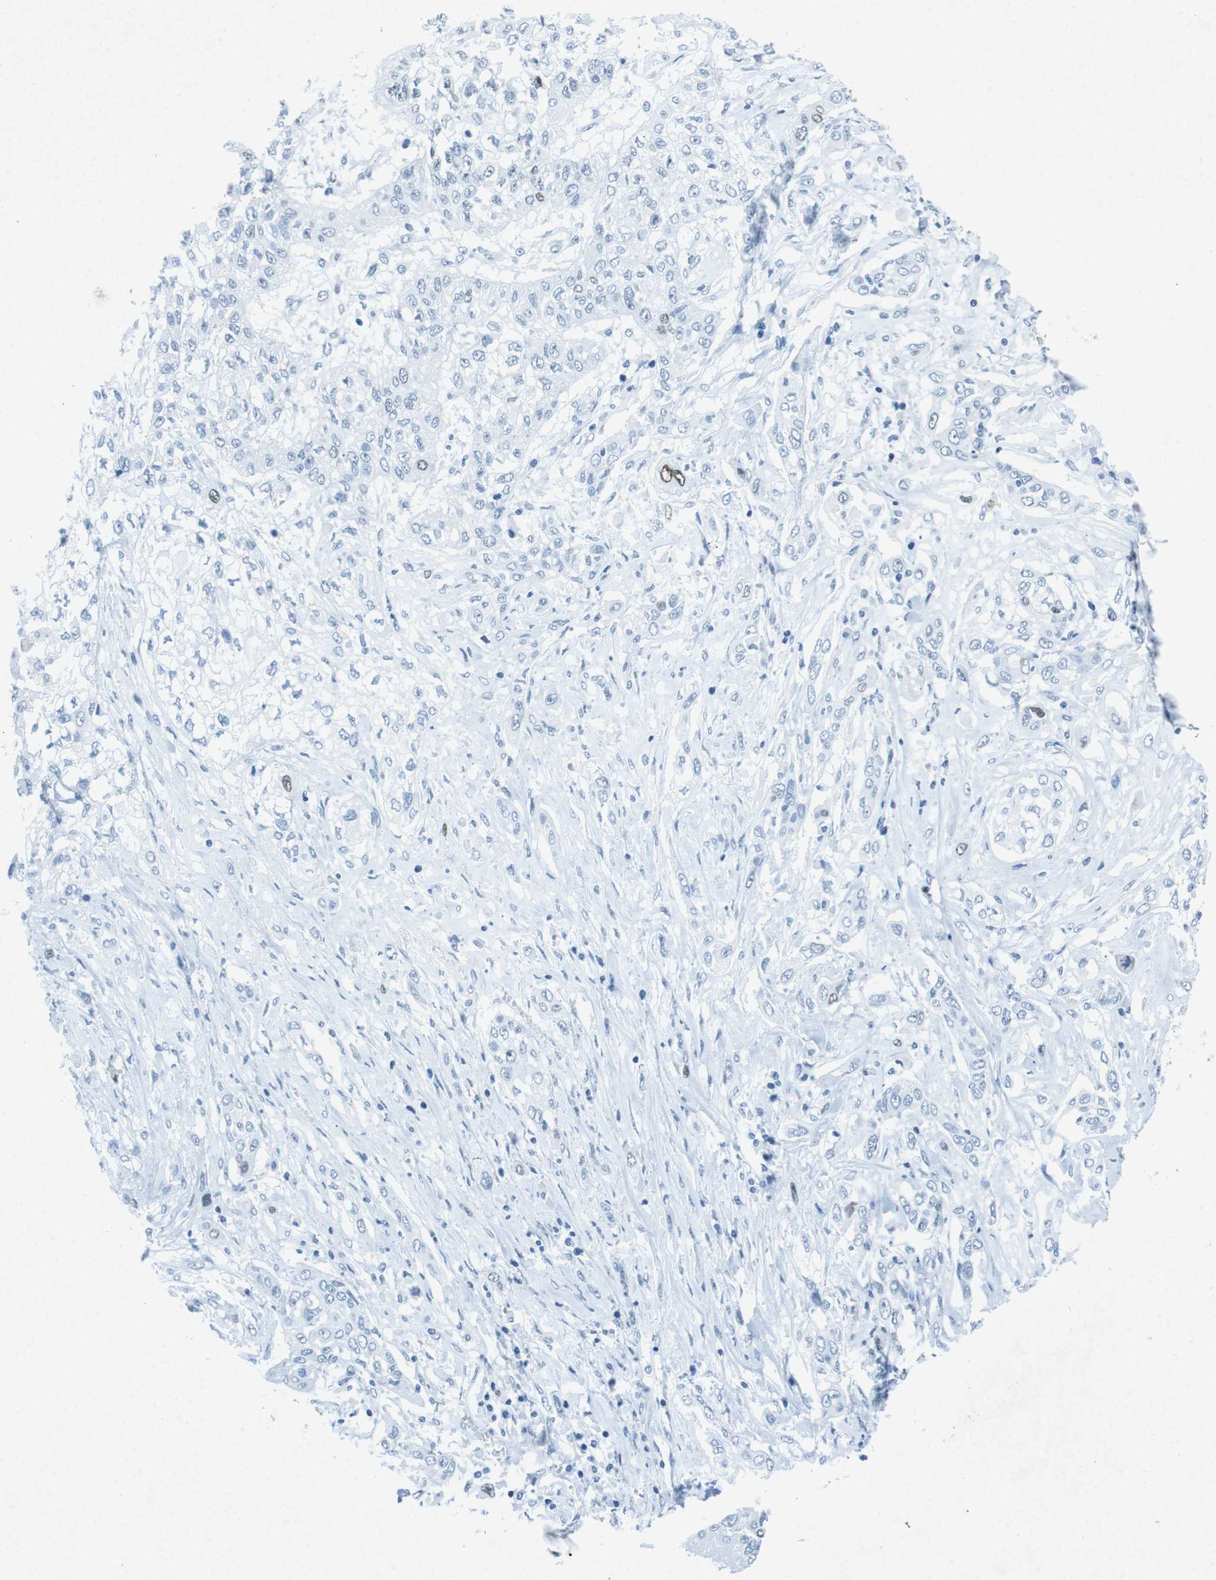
{"staining": {"intensity": "weak", "quantity": "<25%", "location": "nuclear"}, "tissue": "lung cancer", "cell_type": "Tumor cells", "image_type": "cancer", "snomed": [{"axis": "morphology", "description": "Squamous cell carcinoma, NOS"}, {"axis": "topography", "description": "Lung"}], "caption": "A micrograph of human lung squamous cell carcinoma is negative for staining in tumor cells.", "gene": "CTAG1B", "patient": {"sex": "male", "age": 71}}